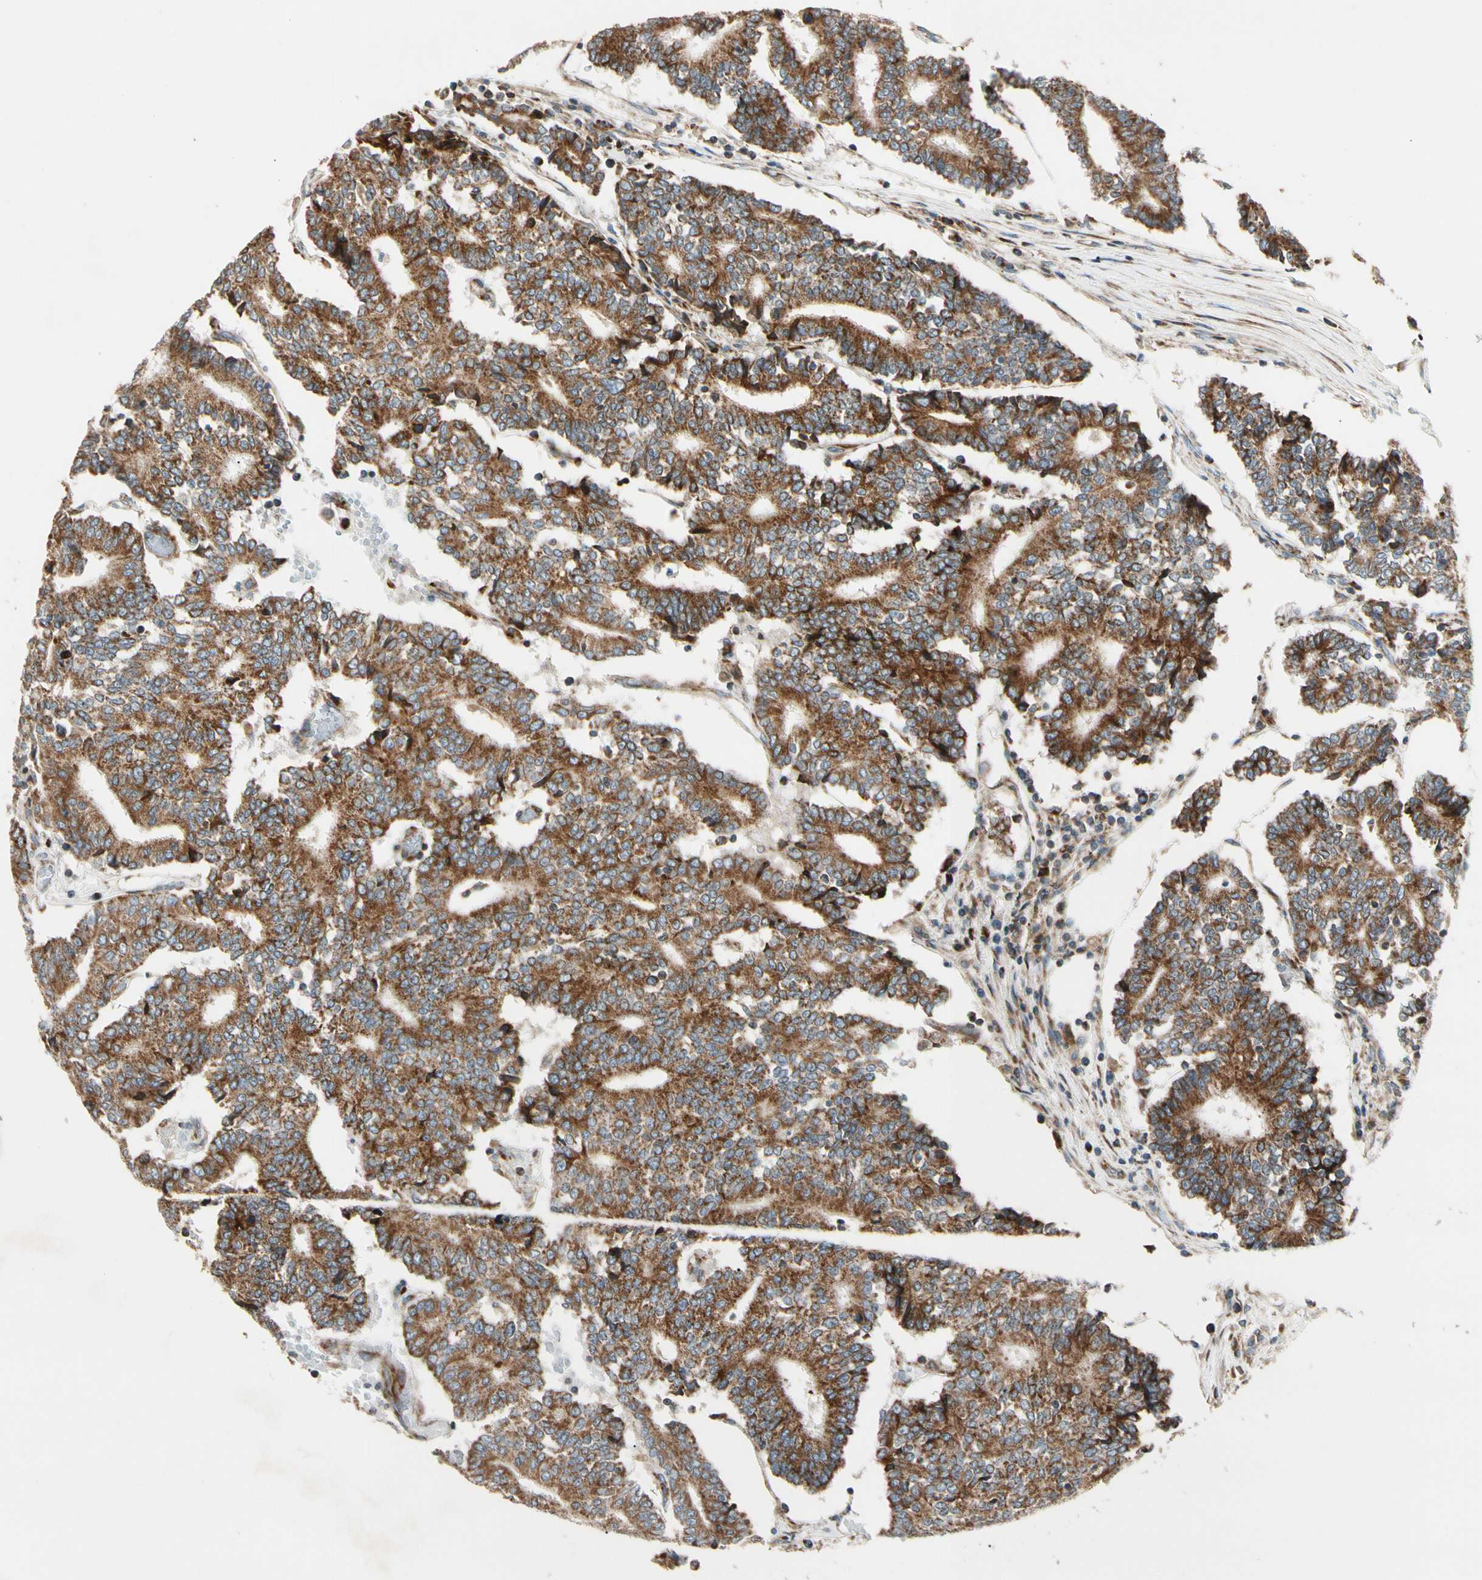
{"staining": {"intensity": "strong", "quantity": ">75%", "location": "cytoplasmic/membranous"}, "tissue": "prostate cancer", "cell_type": "Tumor cells", "image_type": "cancer", "snomed": [{"axis": "morphology", "description": "Adenocarcinoma, High grade"}, {"axis": "topography", "description": "Prostate"}], "caption": "A brown stain labels strong cytoplasmic/membranous positivity of a protein in adenocarcinoma (high-grade) (prostate) tumor cells.", "gene": "MRPL9", "patient": {"sex": "male", "age": 55}}